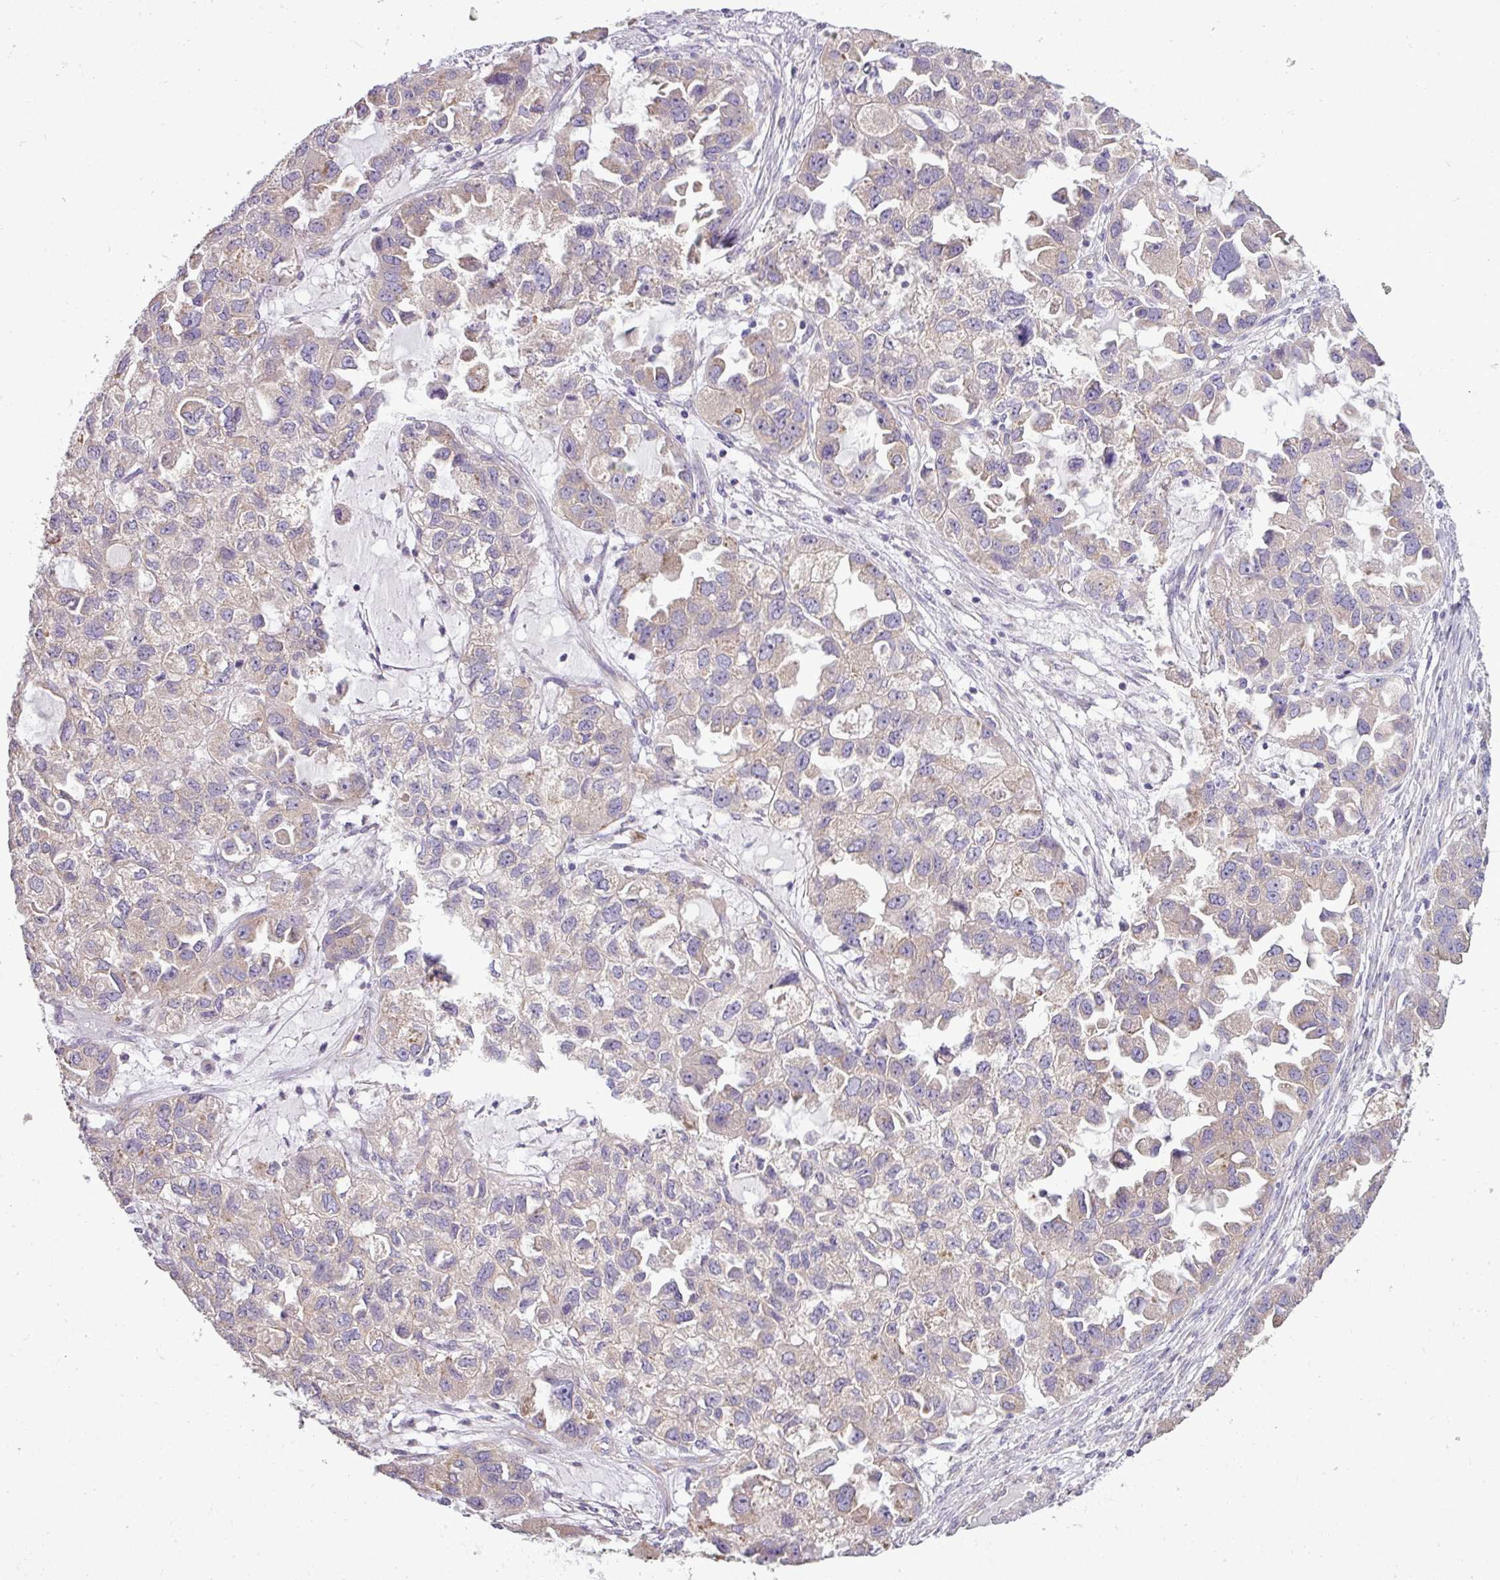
{"staining": {"intensity": "weak", "quantity": "25%-75%", "location": "cytoplasmic/membranous"}, "tissue": "ovarian cancer", "cell_type": "Tumor cells", "image_type": "cancer", "snomed": [{"axis": "morphology", "description": "Cystadenocarcinoma, serous, NOS"}, {"axis": "topography", "description": "Ovary"}], "caption": "A low amount of weak cytoplasmic/membranous positivity is appreciated in approximately 25%-75% of tumor cells in ovarian cancer (serous cystadenocarcinoma) tissue.", "gene": "DNAAF9", "patient": {"sex": "female", "age": 84}}